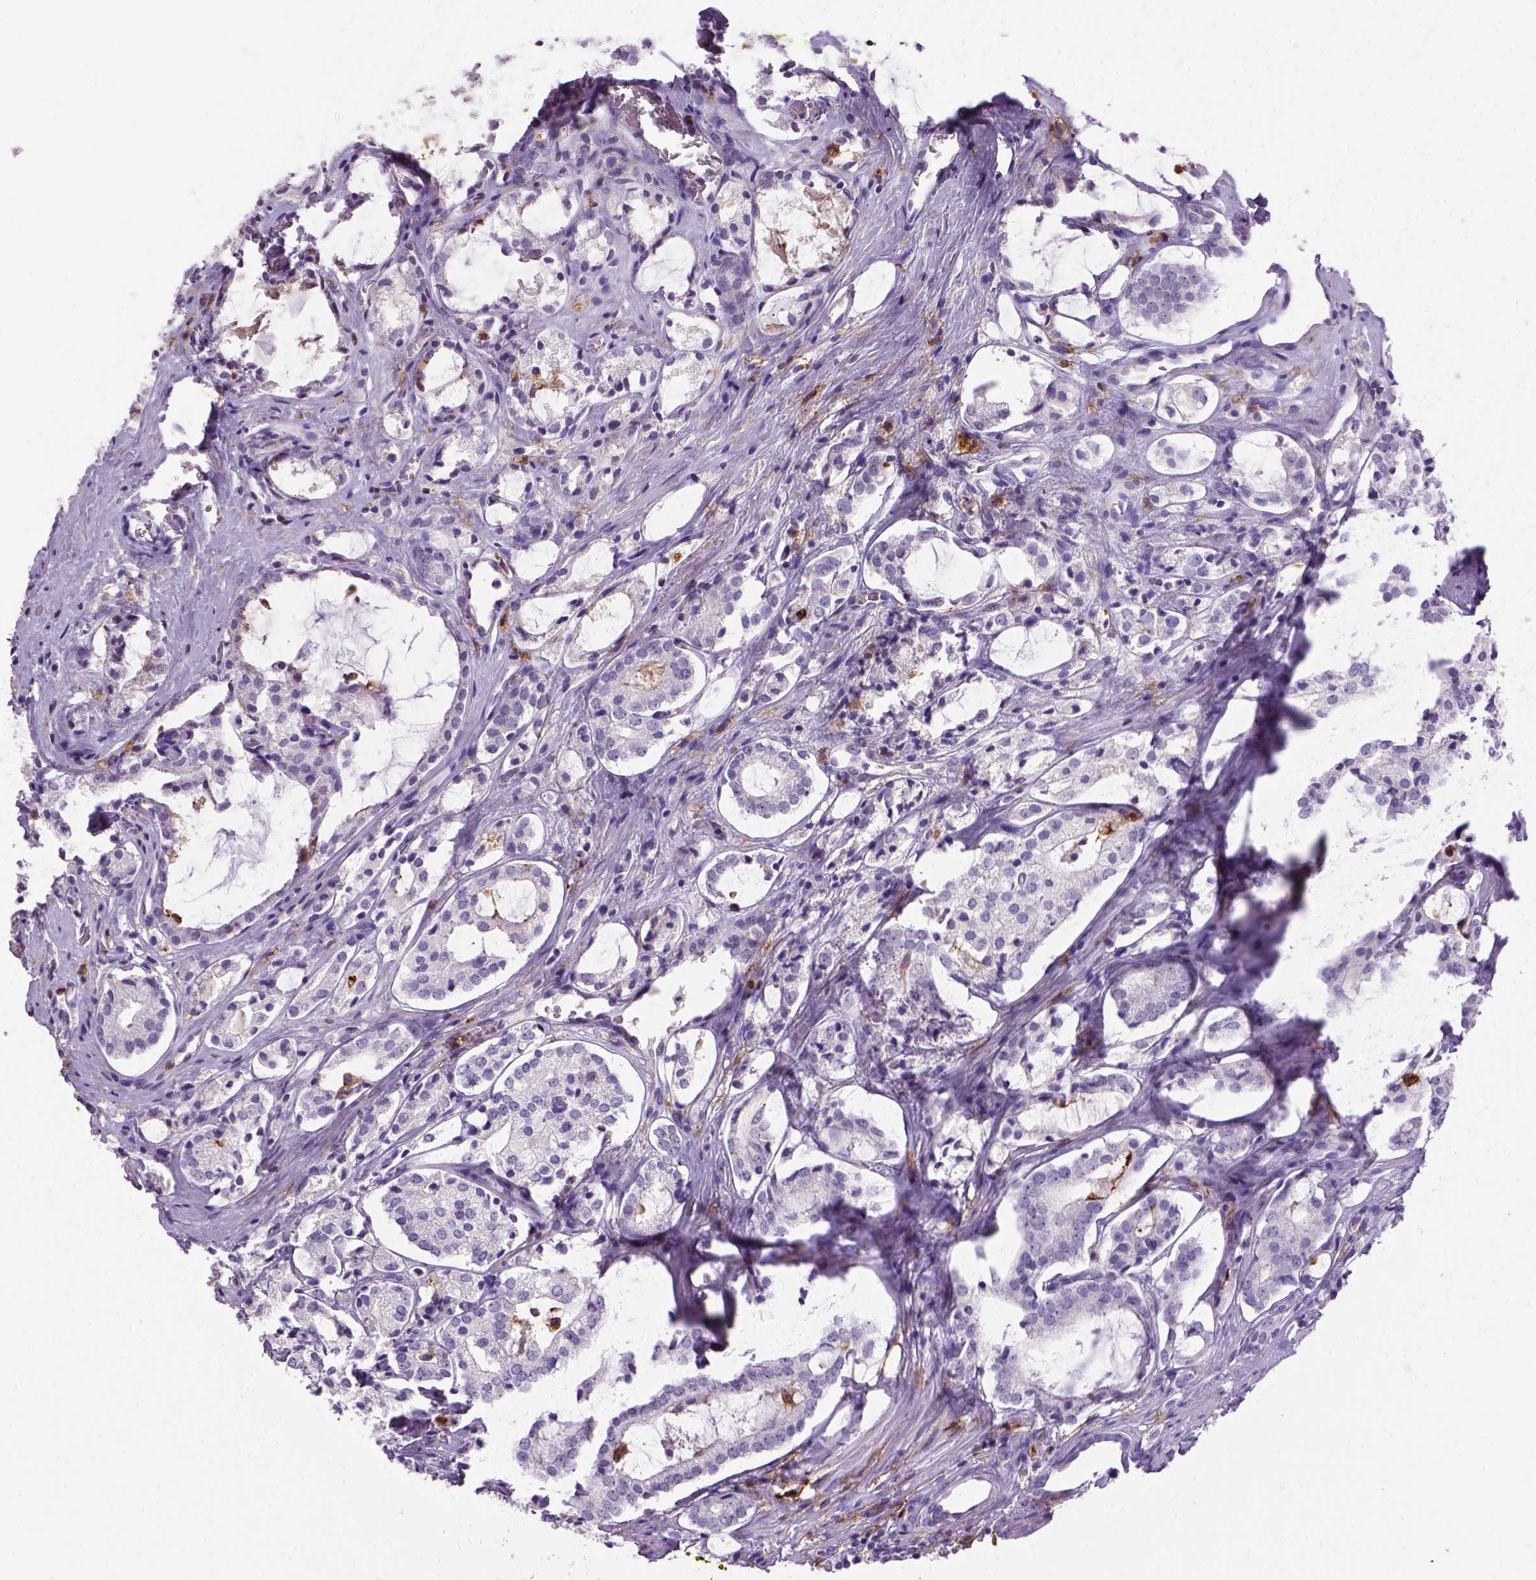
{"staining": {"intensity": "negative", "quantity": "none", "location": "none"}, "tissue": "prostate cancer", "cell_type": "Tumor cells", "image_type": "cancer", "snomed": [{"axis": "morphology", "description": "Adenocarcinoma, NOS"}, {"axis": "topography", "description": "Prostate"}], "caption": "Immunohistochemical staining of adenocarcinoma (prostate) displays no significant positivity in tumor cells.", "gene": "CD14", "patient": {"sex": "male", "age": 66}}